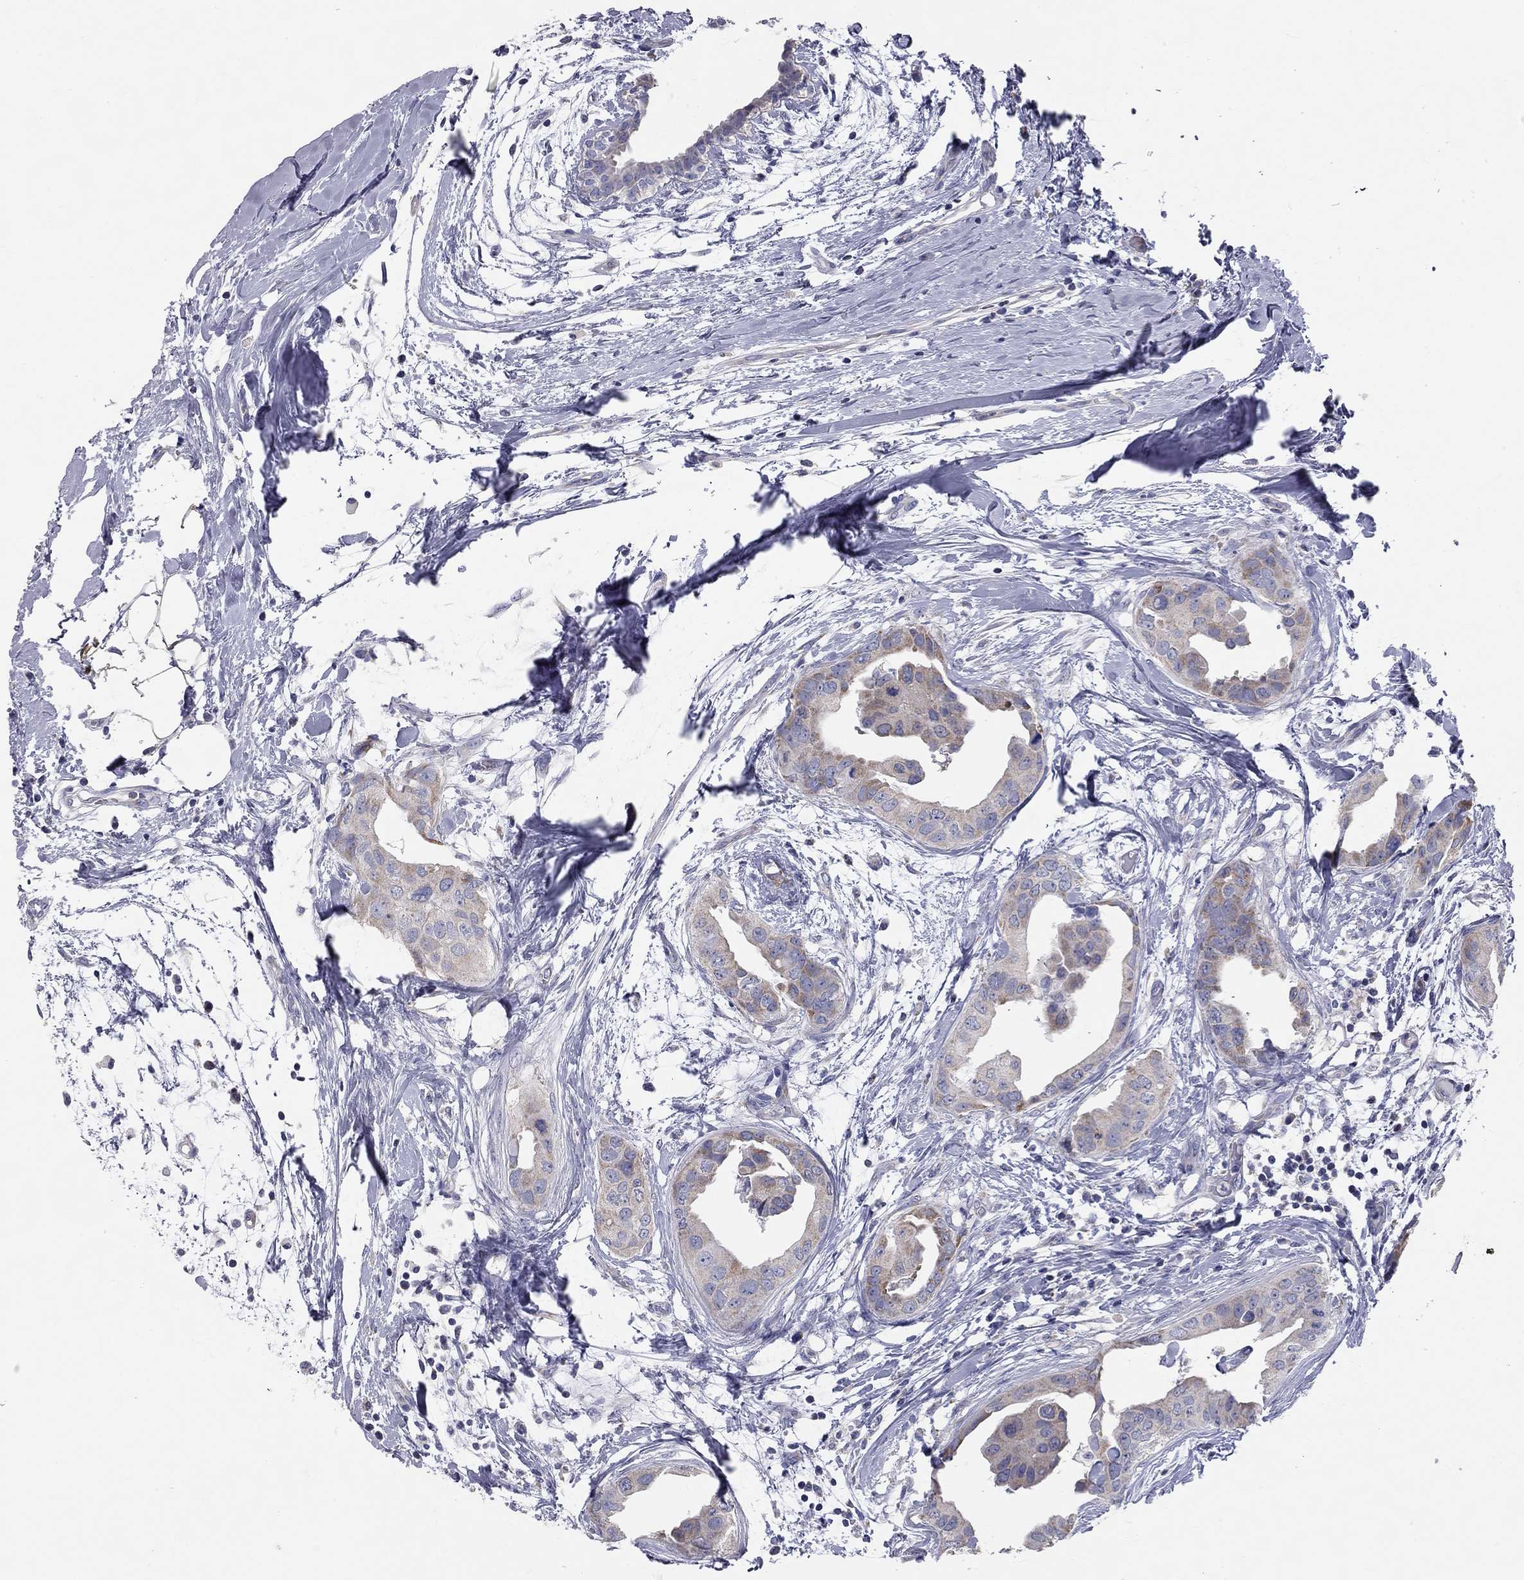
{"staining": {"intensity": "moderate", "quantity": "<25%", "location": "cytoplasmic/membranous"}, "tissue": "breast cancer", "cell_type": "Tumor cells", "image_type": "cancer", "snomed": [{"axis": "morphology", "description": "Normal tissue, NOS"}, {"axis": "morphology", "description": "Duct carcinoma"}, {"axis": "topography", "description": "Breast"}], "caption": "A micrograph of breast cancer (invasive ductal carcinoma) stained for a protein reveals moderate cytoplasmic/membranous brown staining in tumor cells.", "gene": "CFAP161", "patient": {"sex": "female", "age": 40}}